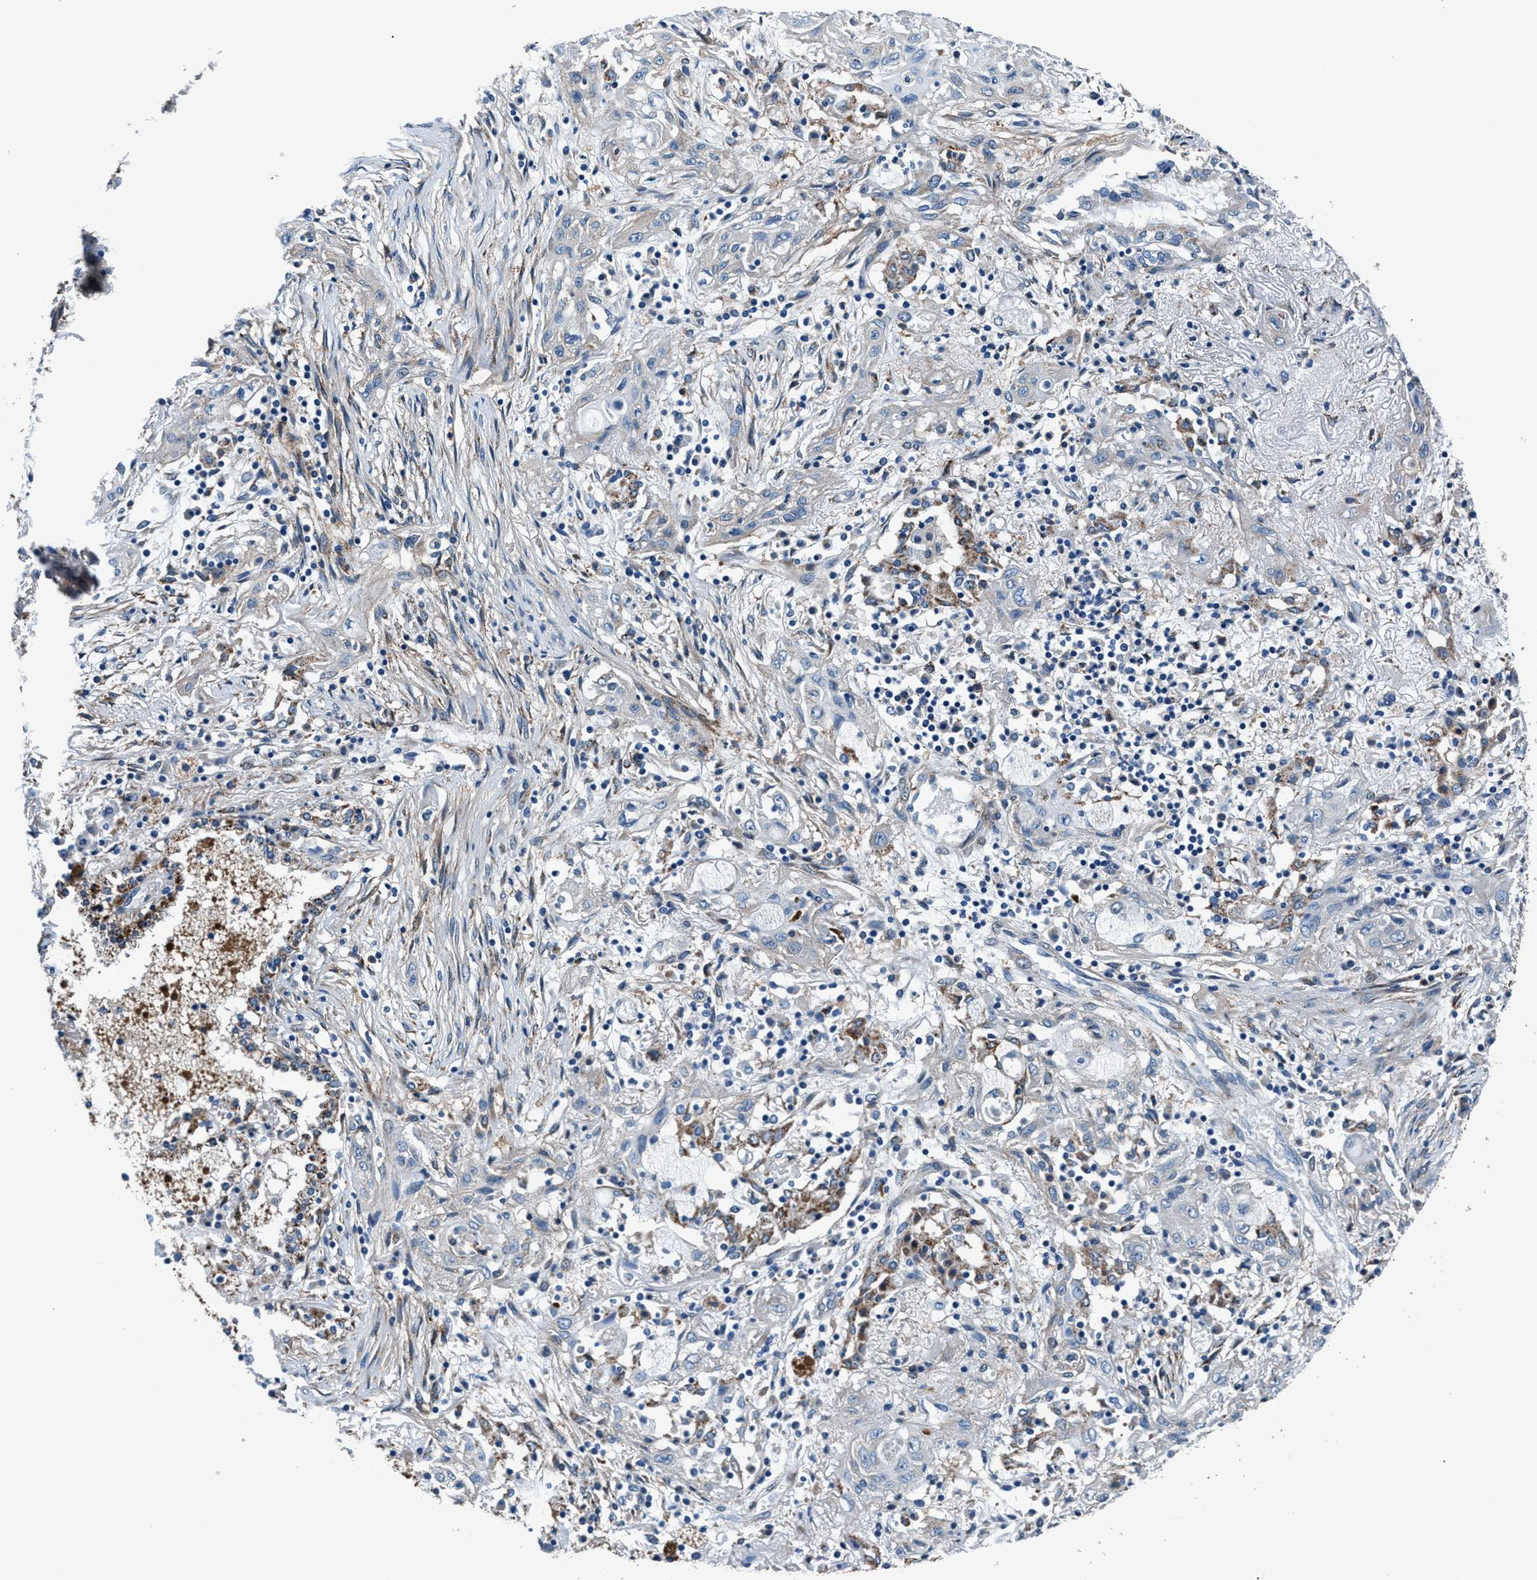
{"staining": {"intensity": "negative", "quantity": "none", "location": "none"}, "tissue": "lung cancer", "cell_type": "Tumor cells", "image_type": "cancer", "snomed": [{"axis": "morphology", "description": "Squamous cell carcinoma, NOS"}, {"axis": "topography", "description": "Lung"}], "caption": "Micrograph shows no significant protein staining in tumor cells of lung cancer.", "gene": "PRTFDC1", "patient": {"sex": "female", "age": 47}}